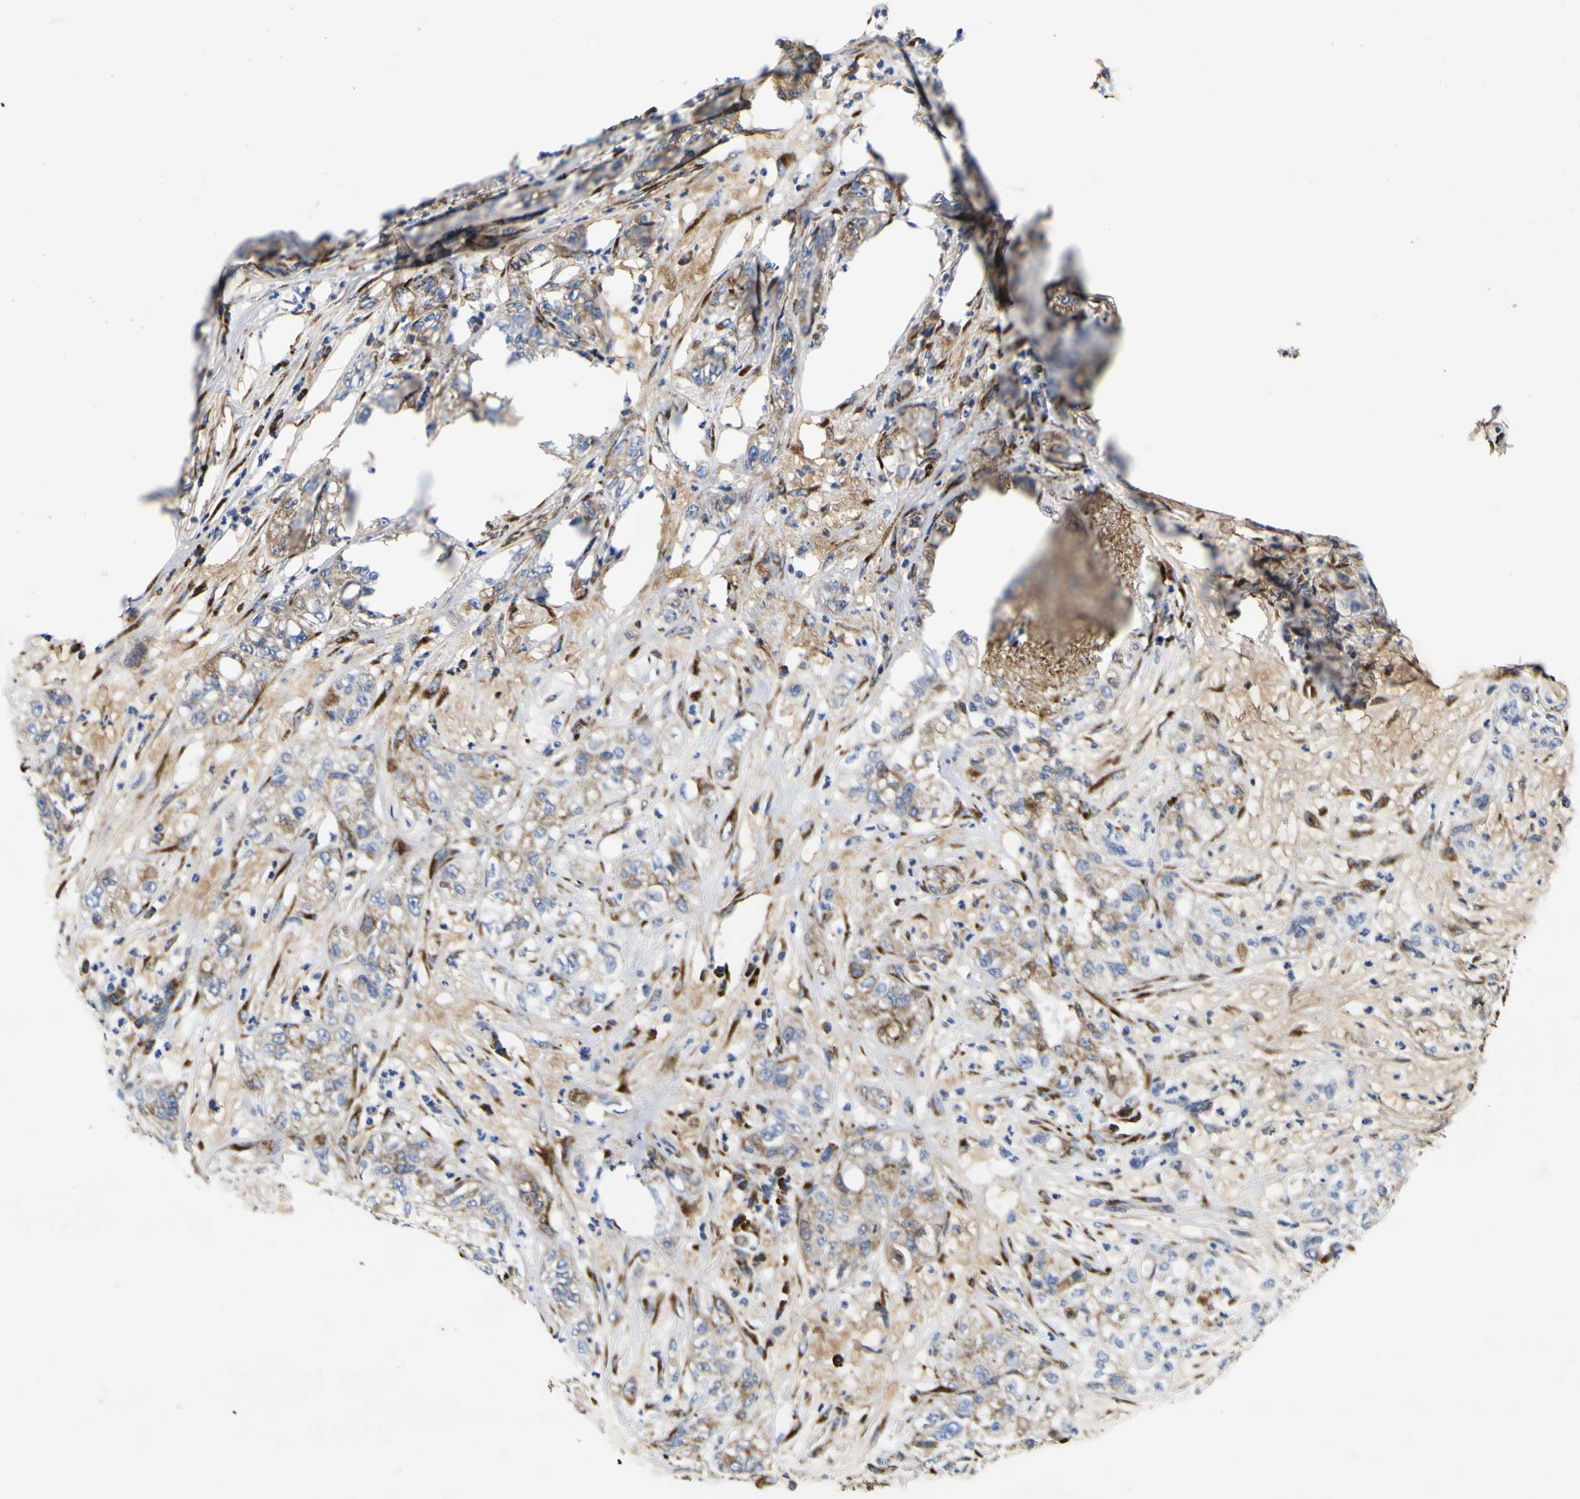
{"staining": {"intensity": "weak", "quantity": ">75%", "location": "cytoplasmic/membranous"}, "tissue": "pancreatic cancer", "cell_type": "Tumor cells", "image_type": "cancer", "snomed": [{"axis": "morphology", "description": "Adenocarcinoma, NOS"}, {"axis": "topography", "description": "Pancreas"}], "caption": "Pancreatic cancer stained with DAB IHC shows low levels of weak cytoplasmic/membranous staining in approximately >75% of tumor cells.", "gene": "SCD", "patient": {"sex": "female", "age": 78}}